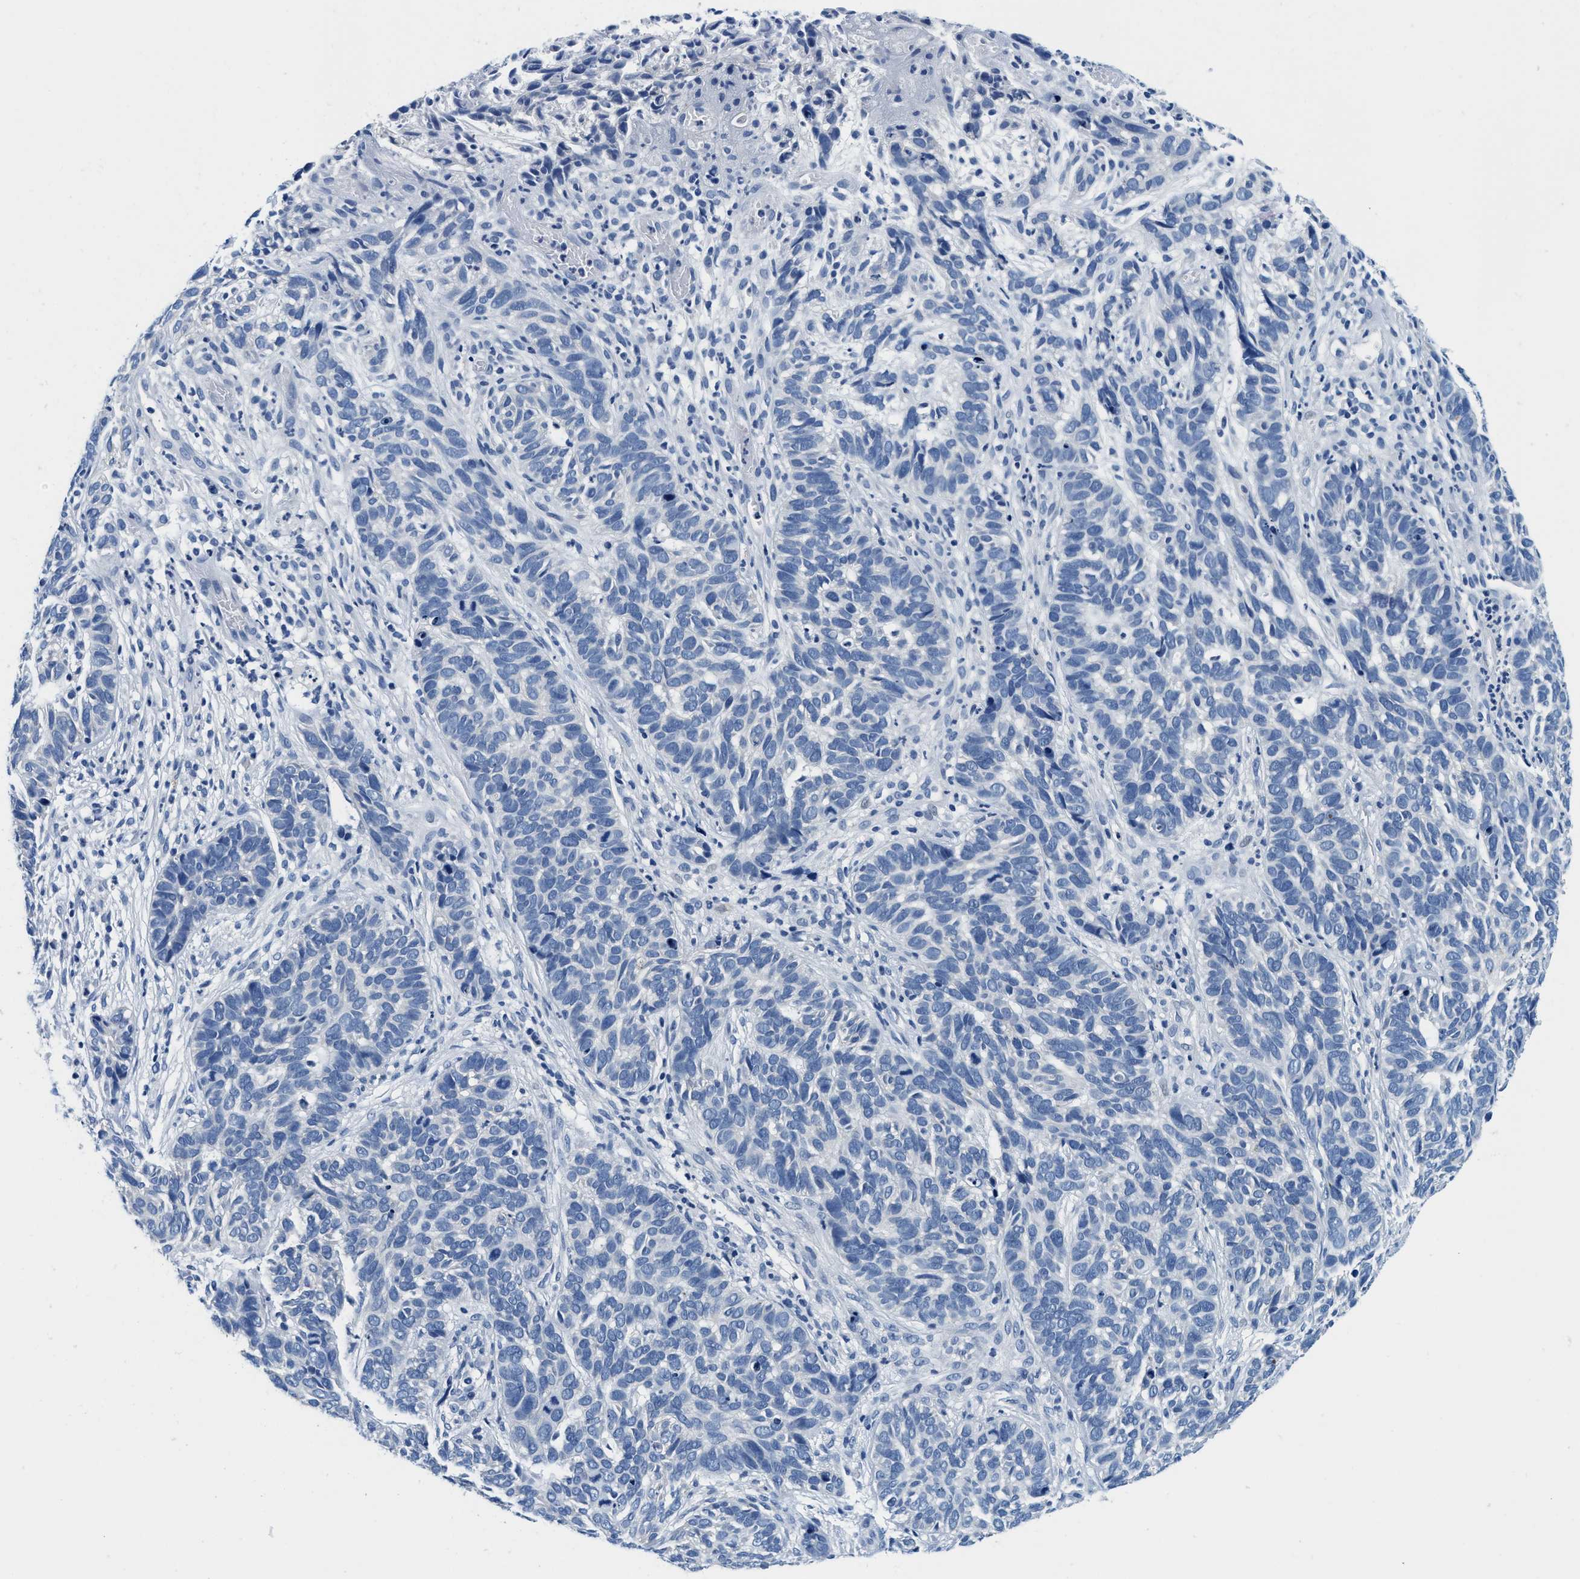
{"staining": {"intensity": "negative", "quantity": "none", "location": "none"}, "tissue": "skin cancer", "cell_type": "Tumor cells", "image_type": "cancer", "snomed": [{"axis": "morphology", "description": "Basal cell carcinoma"}, {"axis": "topography", "description": "Skin"}], "caption": "Immunohistochemistry of skin cancer (basal cell carcinoma) shows no staining in tumor cells.", "gene": "GSTM3", "patient": {"sex": "male", "age": 87}}